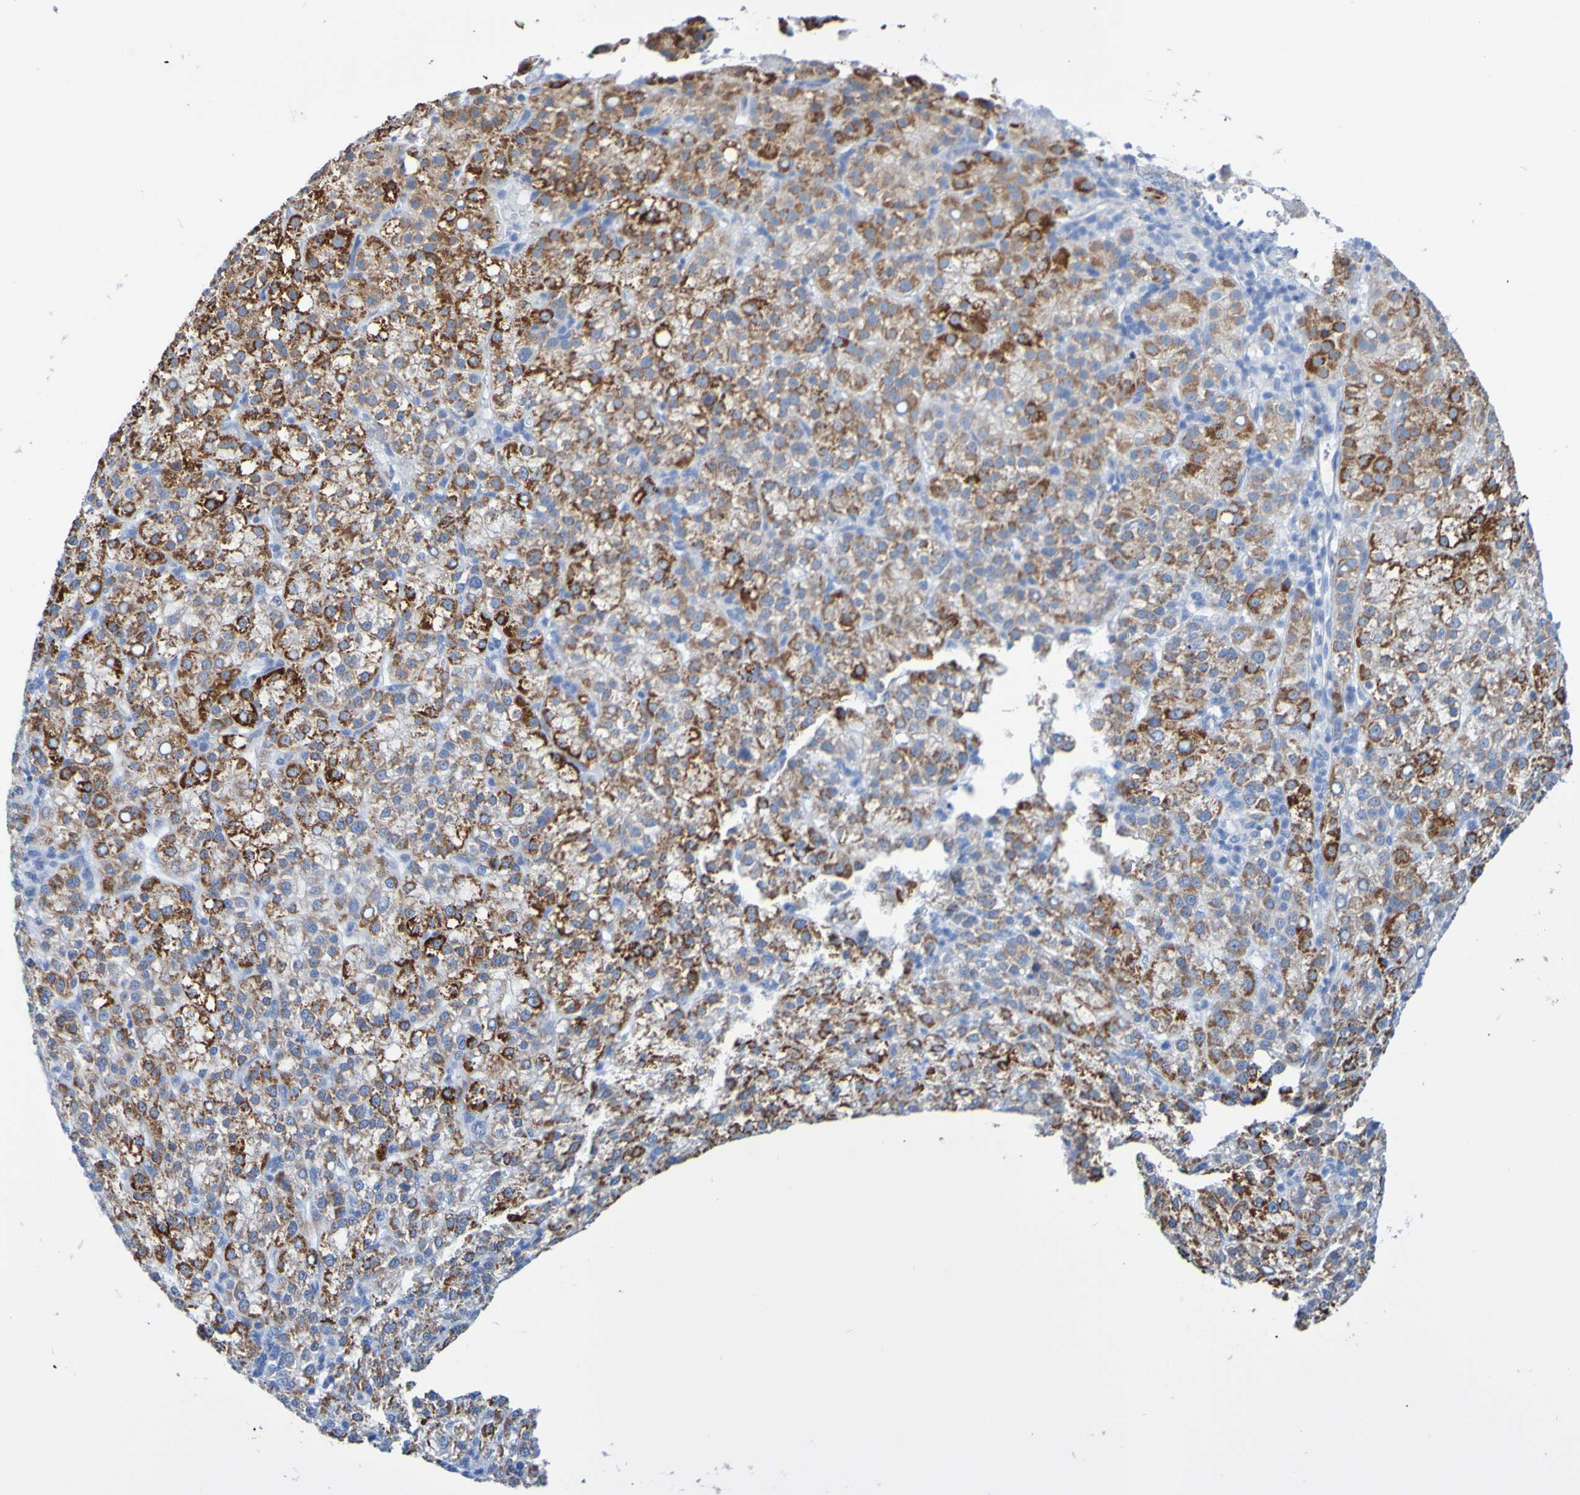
{"staining": {"intensity": "strong", "quantity": ">75%", "location": "cytoplasmic/membranous"}, "tissue": "liver cancer", "cell_type": "Tumor cells", "image_type": "cancer", "snomed": [{"axis": "morphology", "description": "Carcinoma, Hepatocellular, NOS"}, {"axis": "topography", "description": "Liver"}], "caption": "Strong cytoplasmic/membranous expression is identified in about >75% of tumor cells in liver cancer. The protein of interest is stained brown, and the nuclei are stained in blue (DAB (3,3'-diaminobenzidine) IHC with brightfield microscopy, high magnification).", "gene": "ACMSD", "patient": {"sex": "female", "age": 58}}